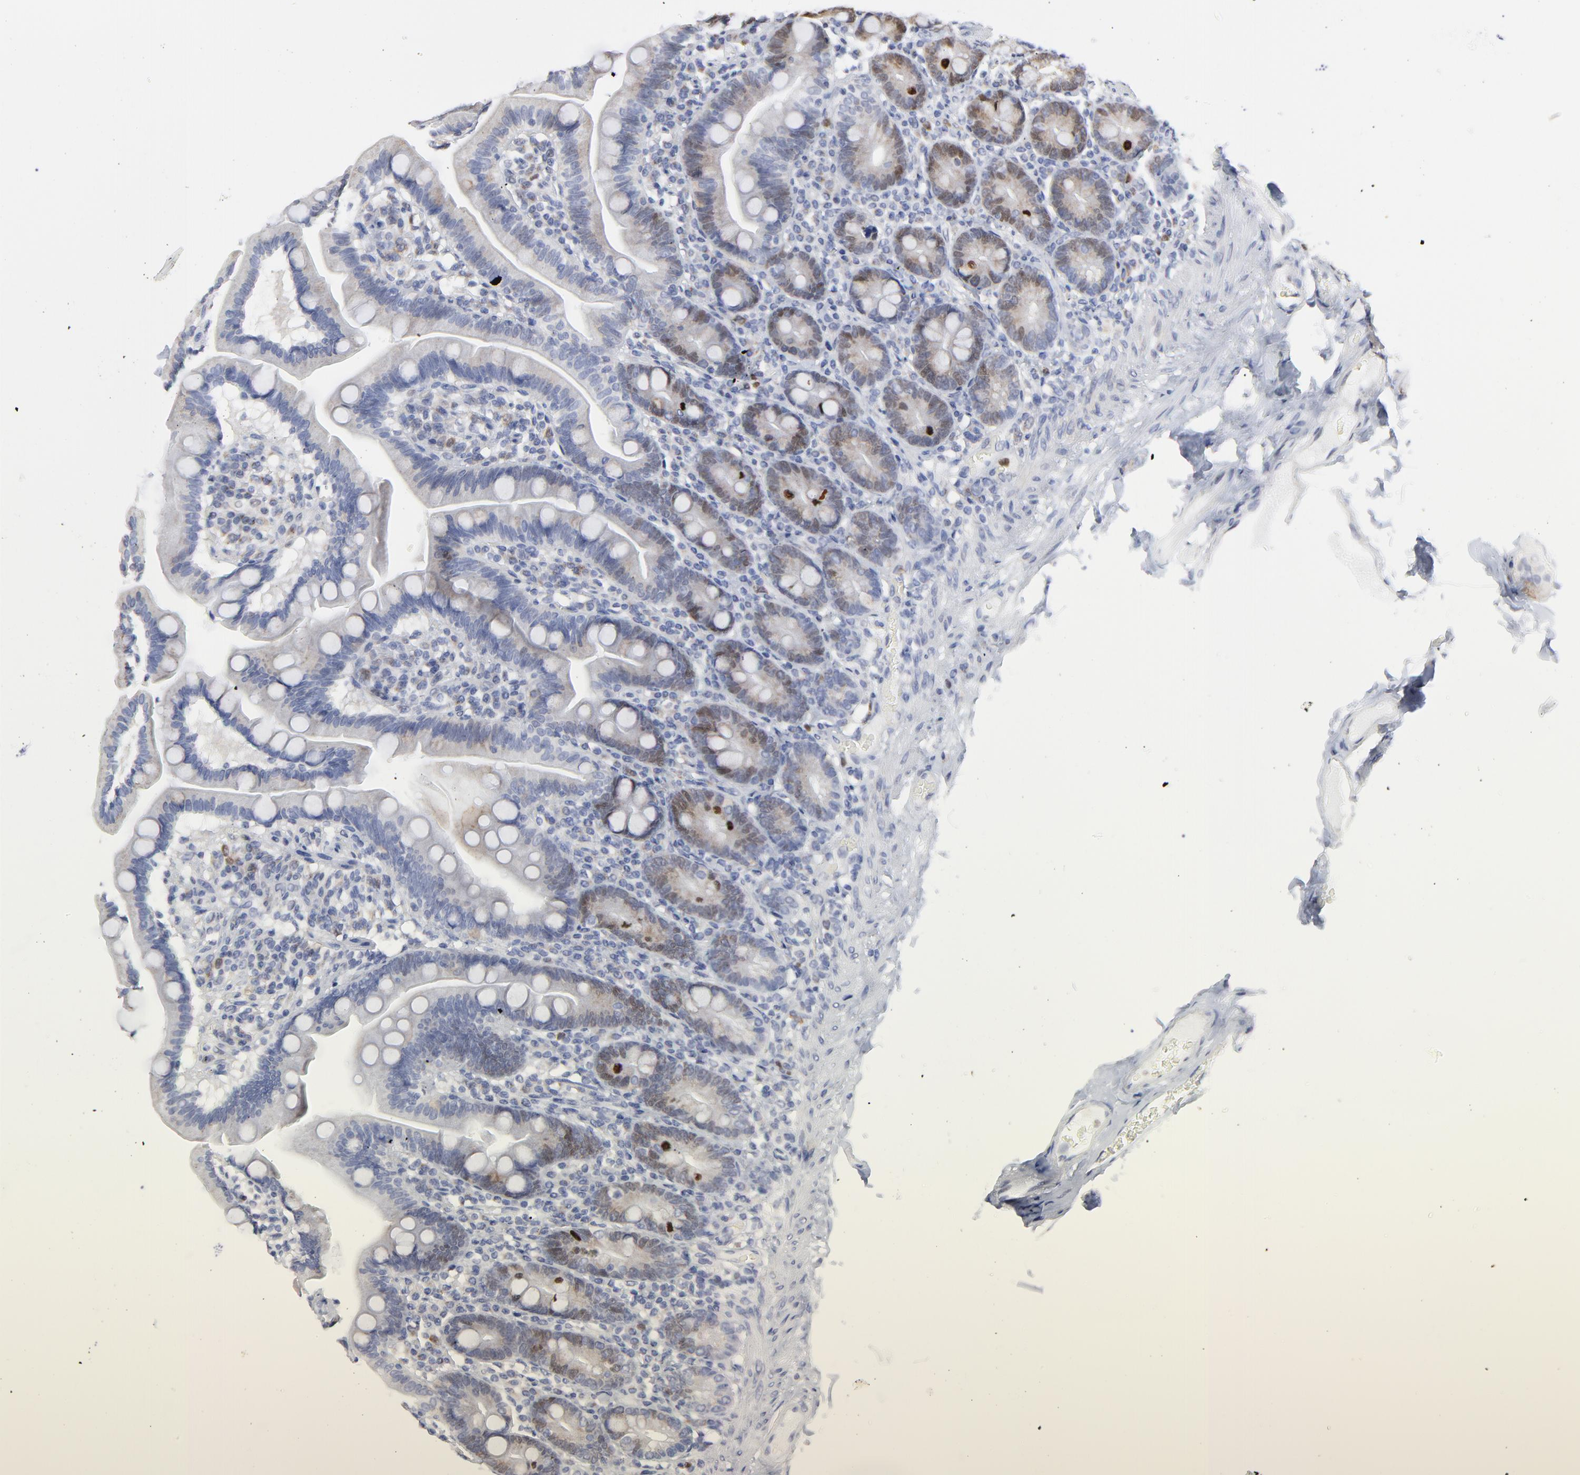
{"staining": {"intensity": "weak", "quantity": "<25%", "location": "cytoplasmic/membranous"}, "tissue": "duodenum", "cell_type": "Glandular cells", "image_type": "normal", "snomed": [{"axis": "morphology", "description": "Normal tissue, NOS"}, {"axis": "topography", "description": "Duodenum"}], "caption": "Glandular cells are negative for brown protein staining in benign duodenum. (Brightfield microscopy of DAB (3,3'-diaminobenzidine) IHC at high magnification).", "gene": "NCAPH", "patient": {"sex": "female", "age": 75}}